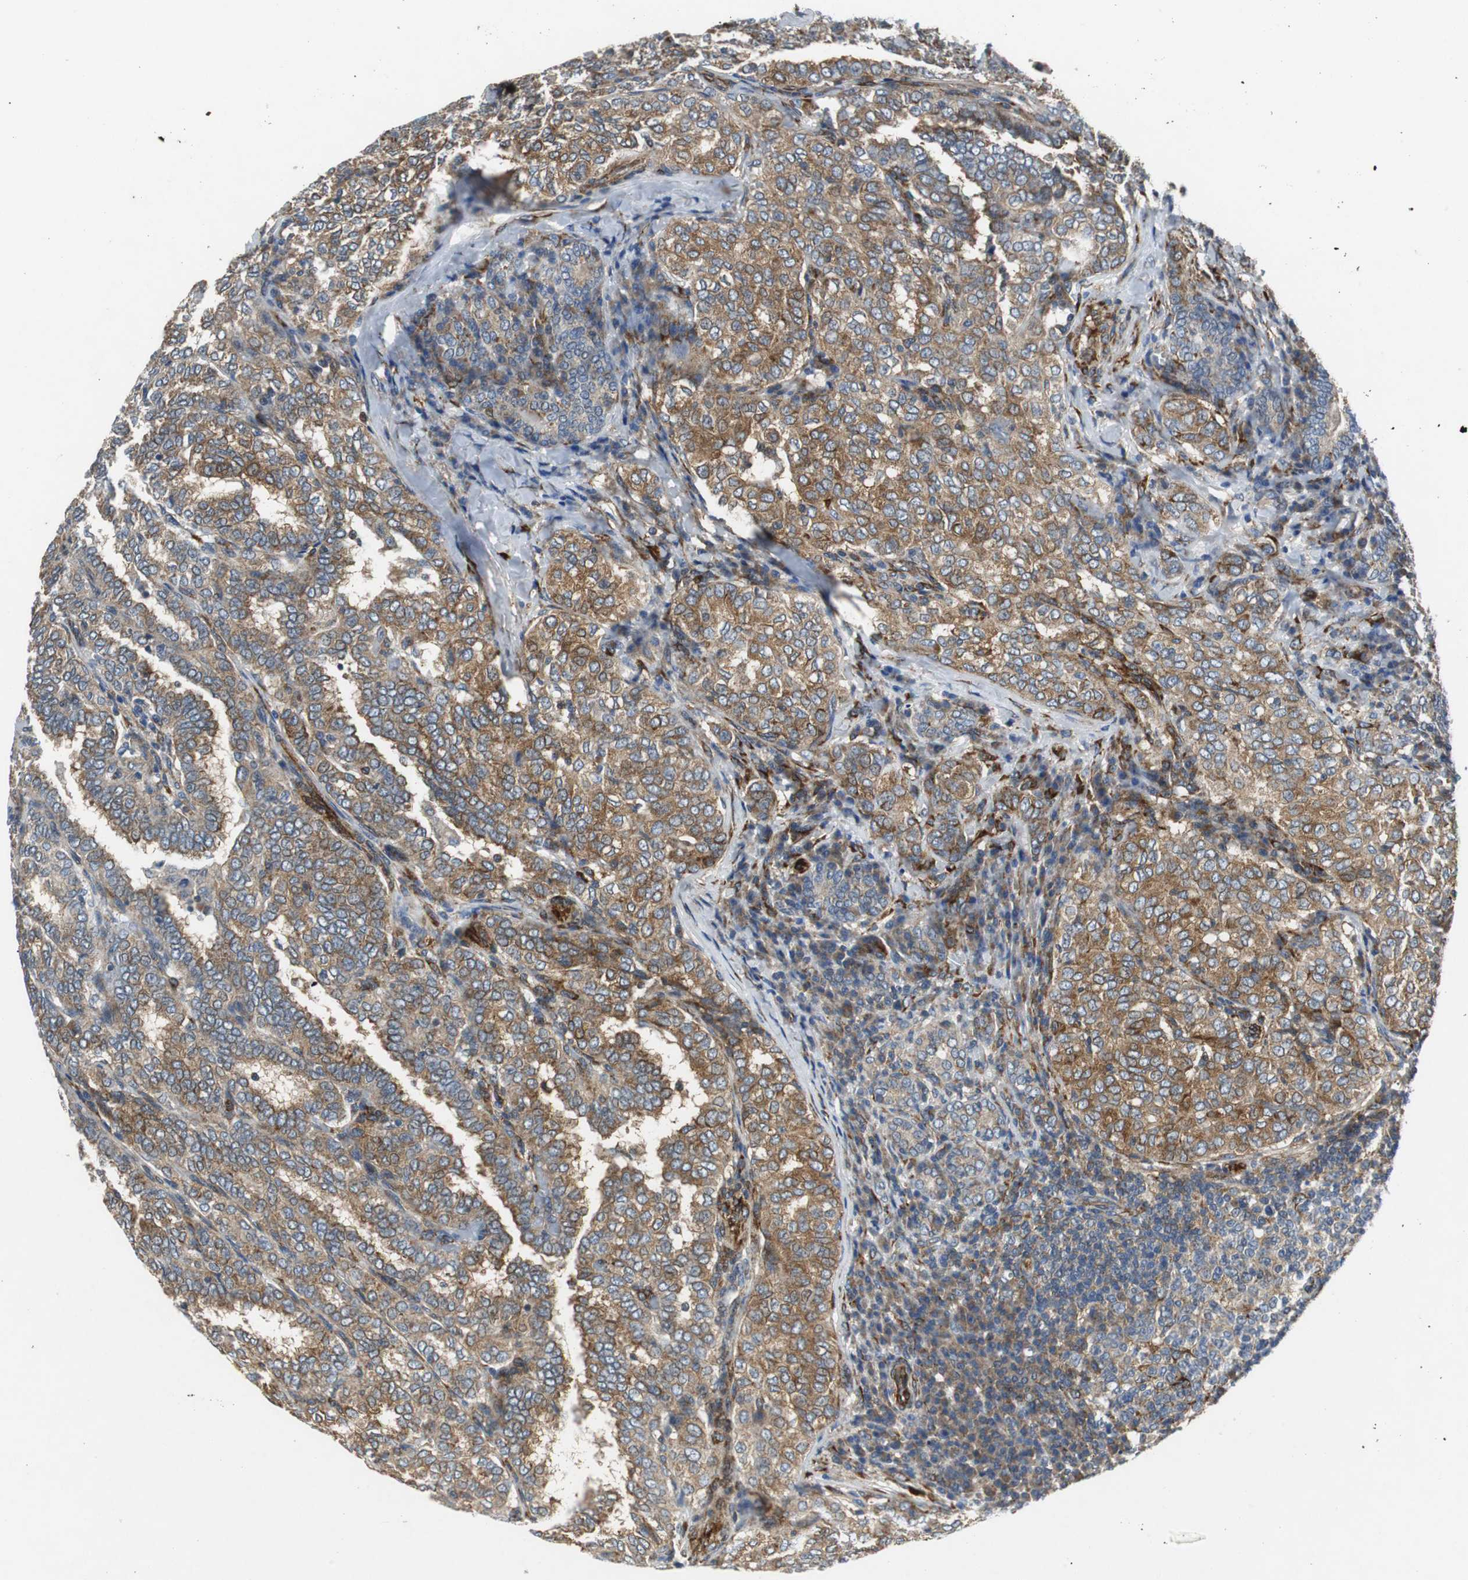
{"staining": {"intensity": "moderate", "quantity": ">75%", "location": "cytoplasmic/membranous"}, "tissue": "thyroid cancer", "cell_type": "Tumor cells", "image_type": "cancer", "snomed": [{"axis": "morphology", "description": "Papillary adenocarcinoma, NOS"}, {"axis": "topography", "description": "Thyroid gland"}], "caption": "Immunohistochemistry of human thyroid cancer (papillary adenocarcinoma) reveals medium levels of moderate cytoplasmic/membranous expression in approximately >75% of tumor cells.", "gene": "ISCU", "patient": {"sex": "female", "age": 30}}